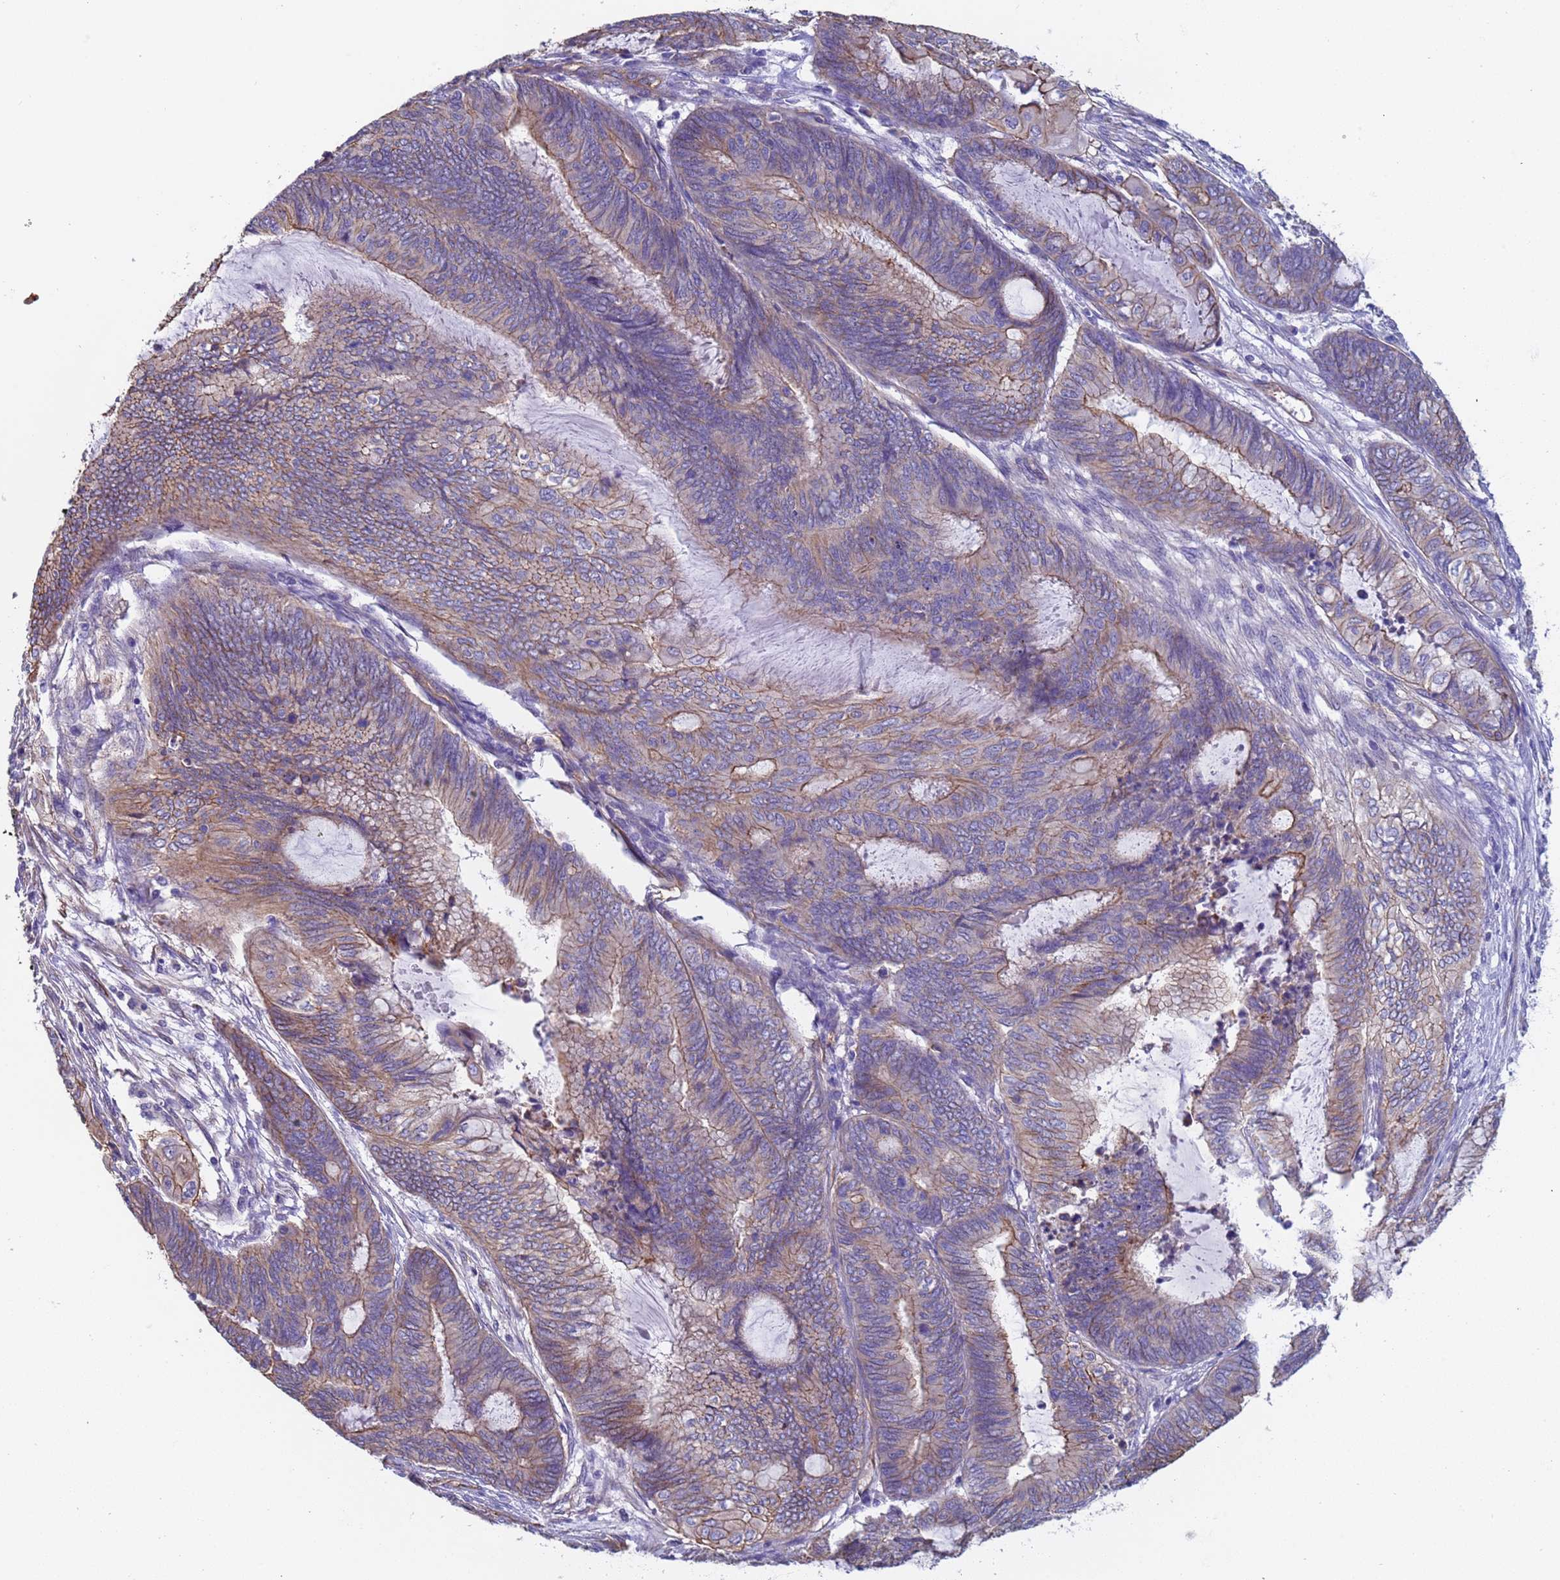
{"staining": {"intensity": "moderate", "quantity": "25%-75%", "location": "cytoplasmic/membranous"}, "tissue": "endometrial cancer", "cell_type": "Tumor cells", "image_type": "cancer", "snomed": [{"axis": "morphology", "description": "Adenocarcinoma, NOS"}, {"axis": "topography", "description": "Uterus"}, {"axis": "topography", "description": "Endometrium"}], "caption": "Protein expression analysis of human endometrial cancer (adenocarcinoma) reveals moderate cytoplasmic/membranous staining in approximately 25%-75% of tumor cells.", "gene": "ZNF248", "patient": {"sex": "female", "age": 70}}